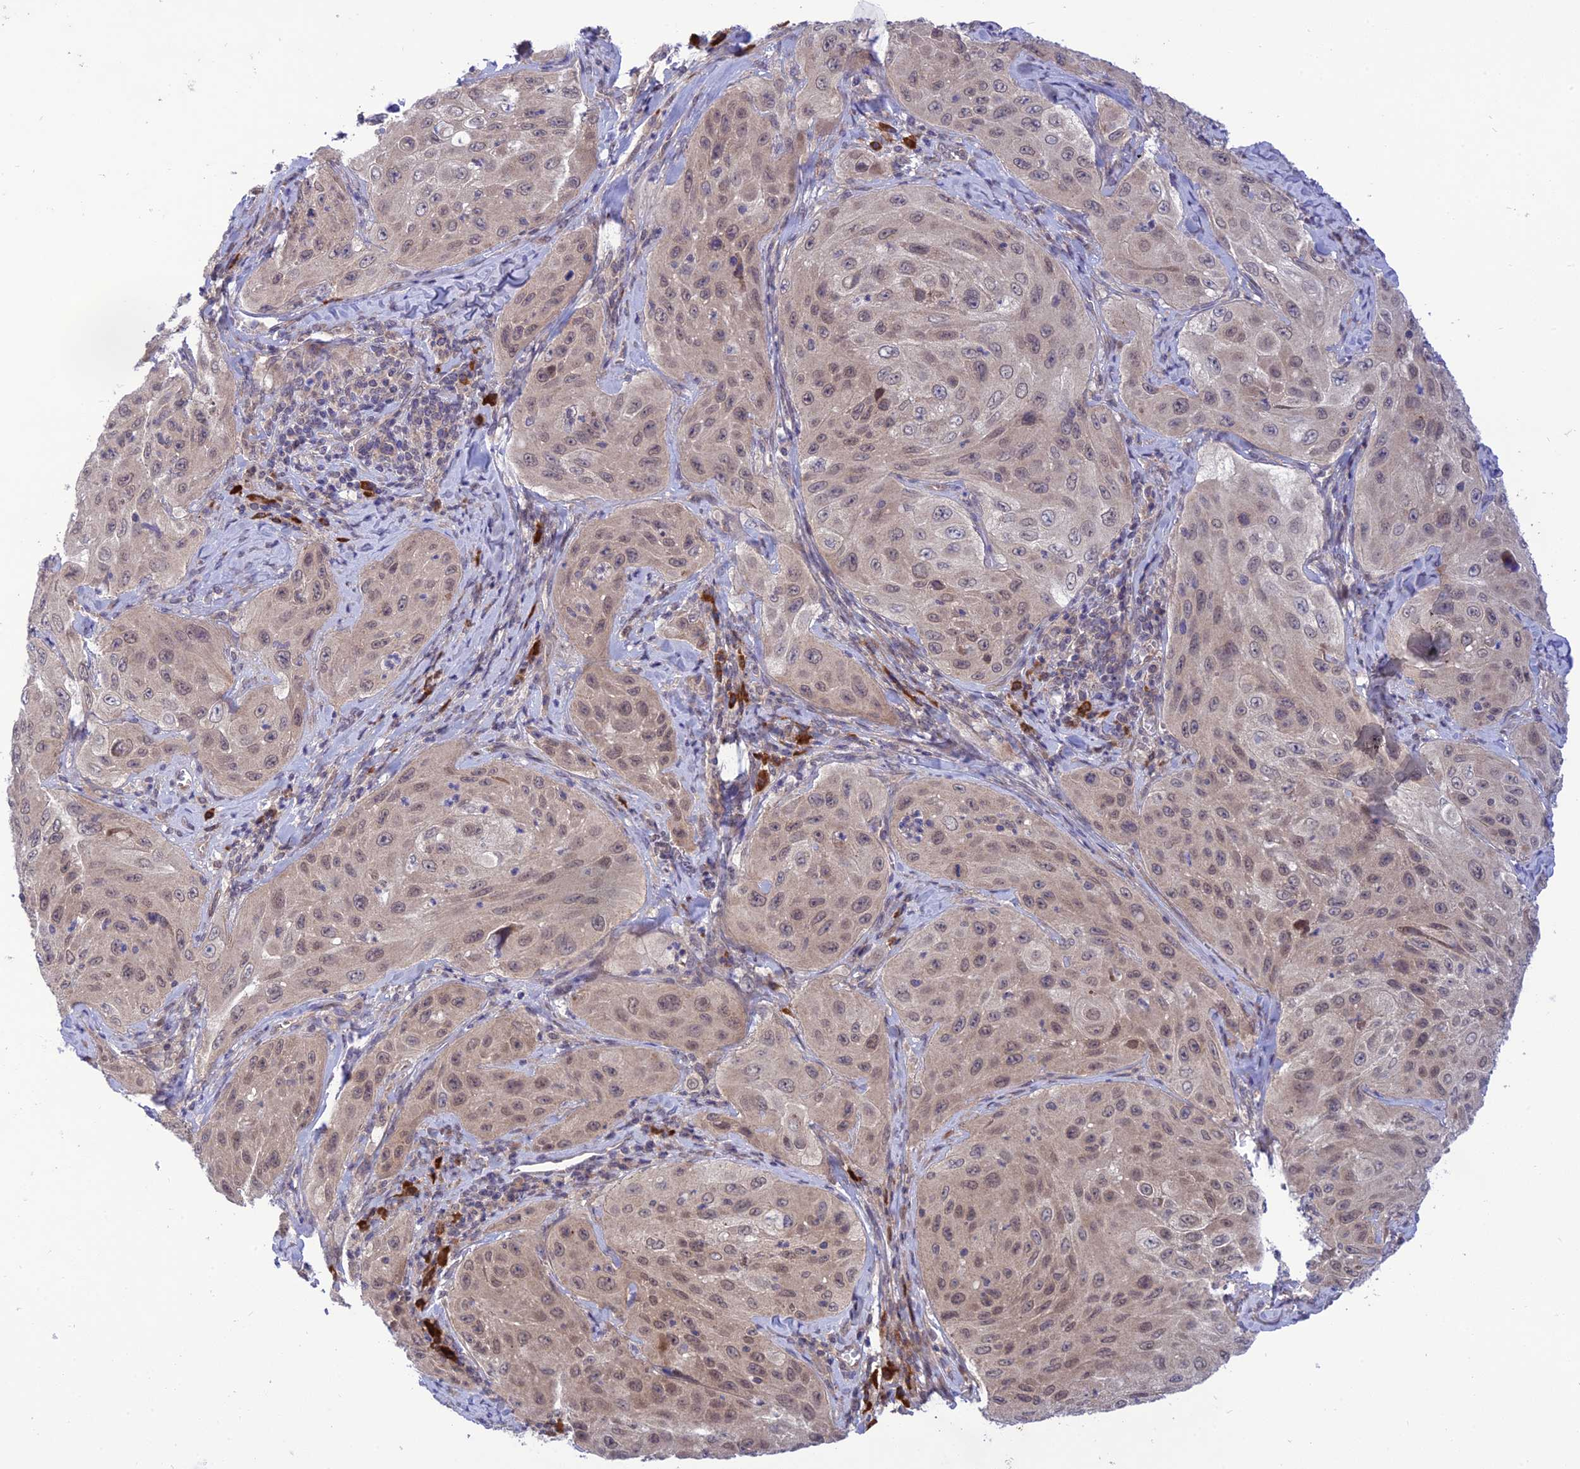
{"staining": {"intensity": "weak", "quantity": ">75%", "location": "nuclear"}, "tissue": "cervical cancer", "cell_type": "Tumor cells", "image_type": "cancer", "snomed": [{"axis": "morphology", "description": "Squamous cell carcinoma, NOS"}, {"axis": "topography", "description": "Cervix"}], "caption": "A brown stain shows weak nuclear expression of a protein in human cervical squamous cell carcinoma tumor cells. Using DAB (brown) and hematoxylin (blue) stains, captured at high magnification using brightfield microscopy.", "gene": "UROS", "patient": {"sex": "female", "age": 42}}